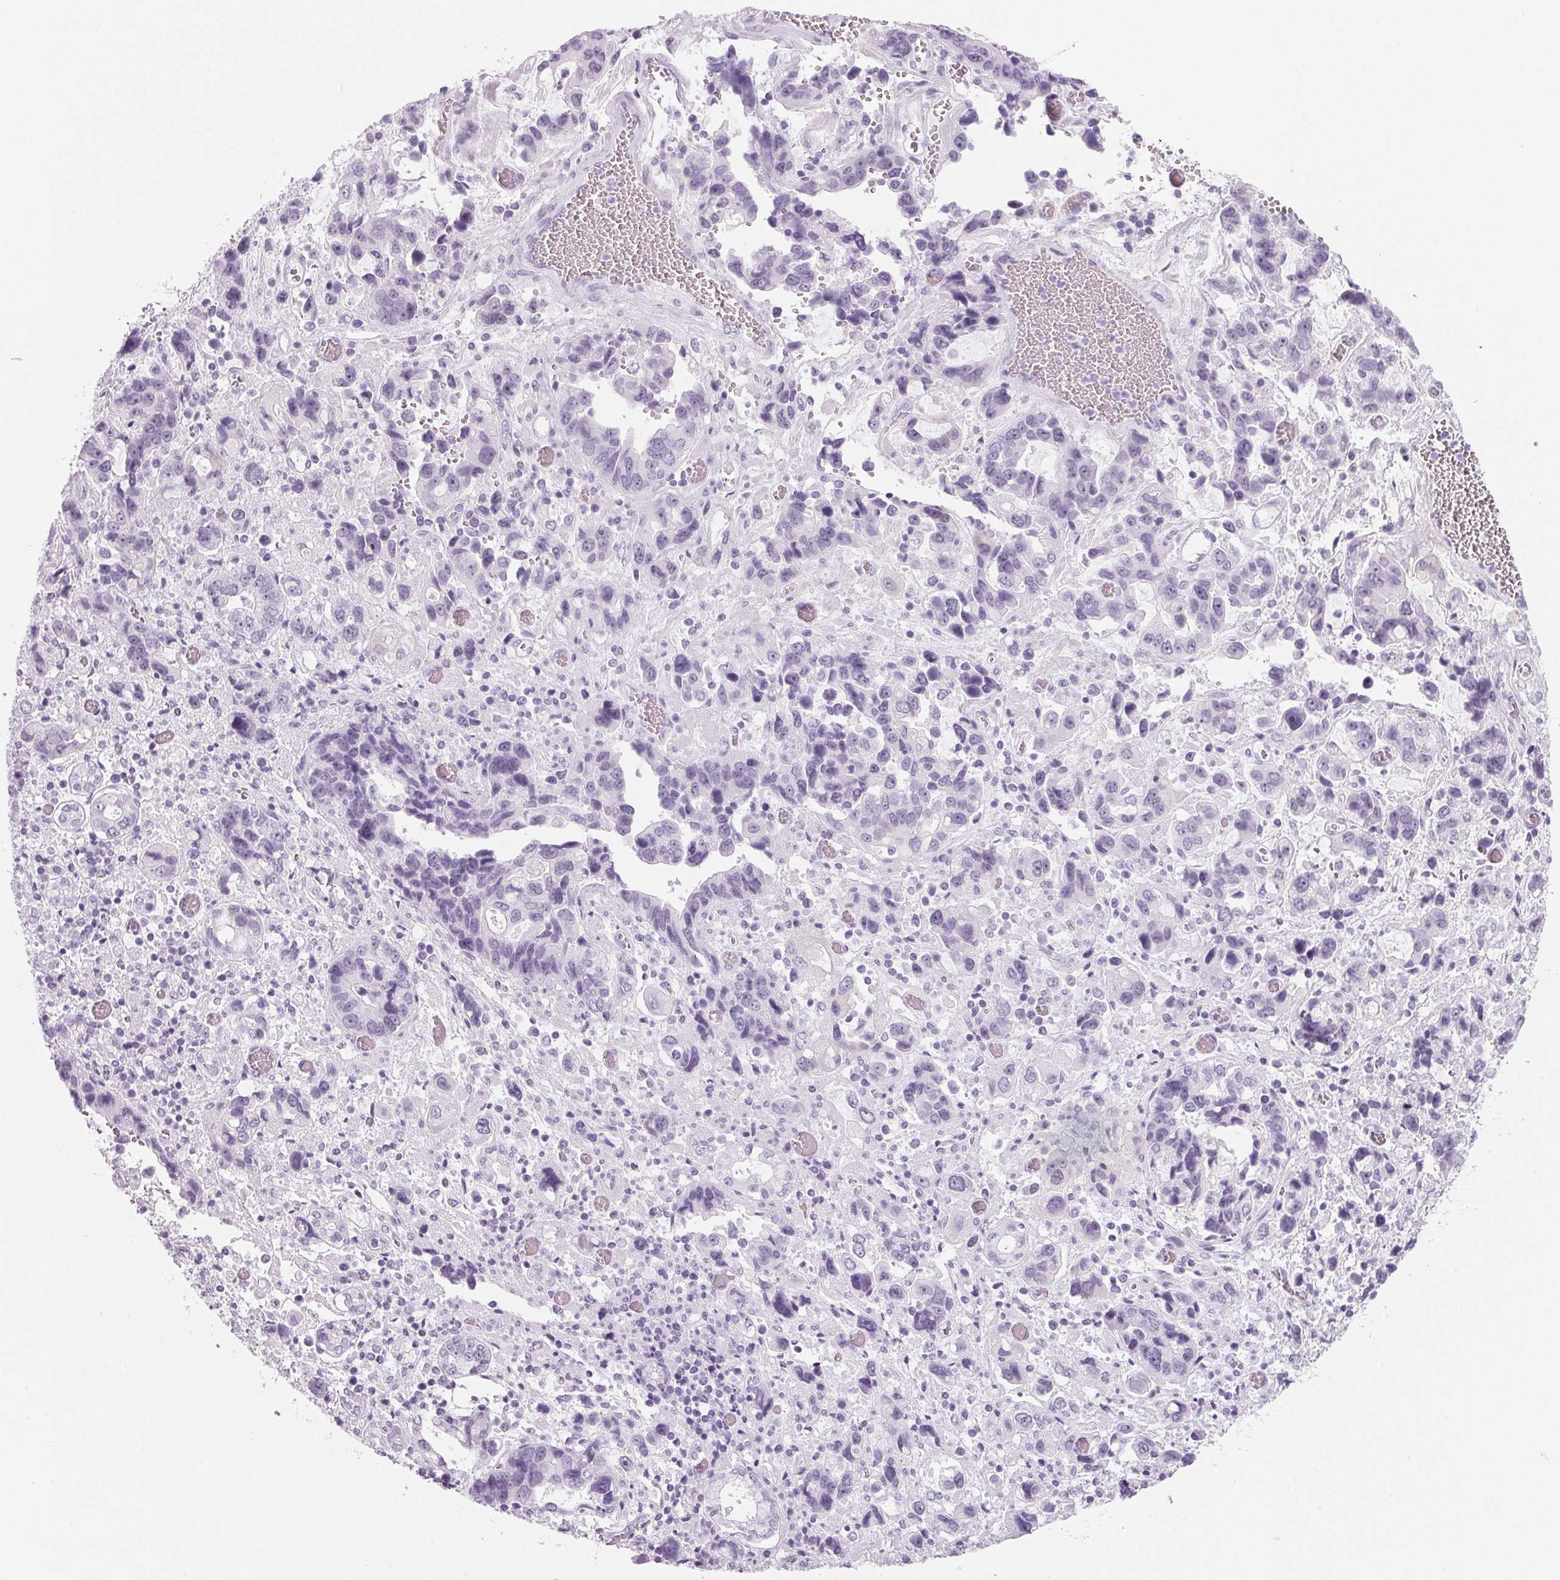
{"staining": {"intensity": "negative", "quantity": "none", "location": "none"}, "tissue": "stomach cancer", "cell_type": "Tumor cells", "image_type": "cancer", "snomed": [{"axis": "morphology", "description": "Adenocarcinoma, NOS"}, {"axis": "topography", "description": "Stomach, upper"}], "caption": "This is an immunohistochemistry (IHC) histopathology image of stomach cancer (adenocarcinoma). There is no positivity in tumor cells.", "gene": "DNTTIP2", "patient": {"sex": "female", "age": 81}}